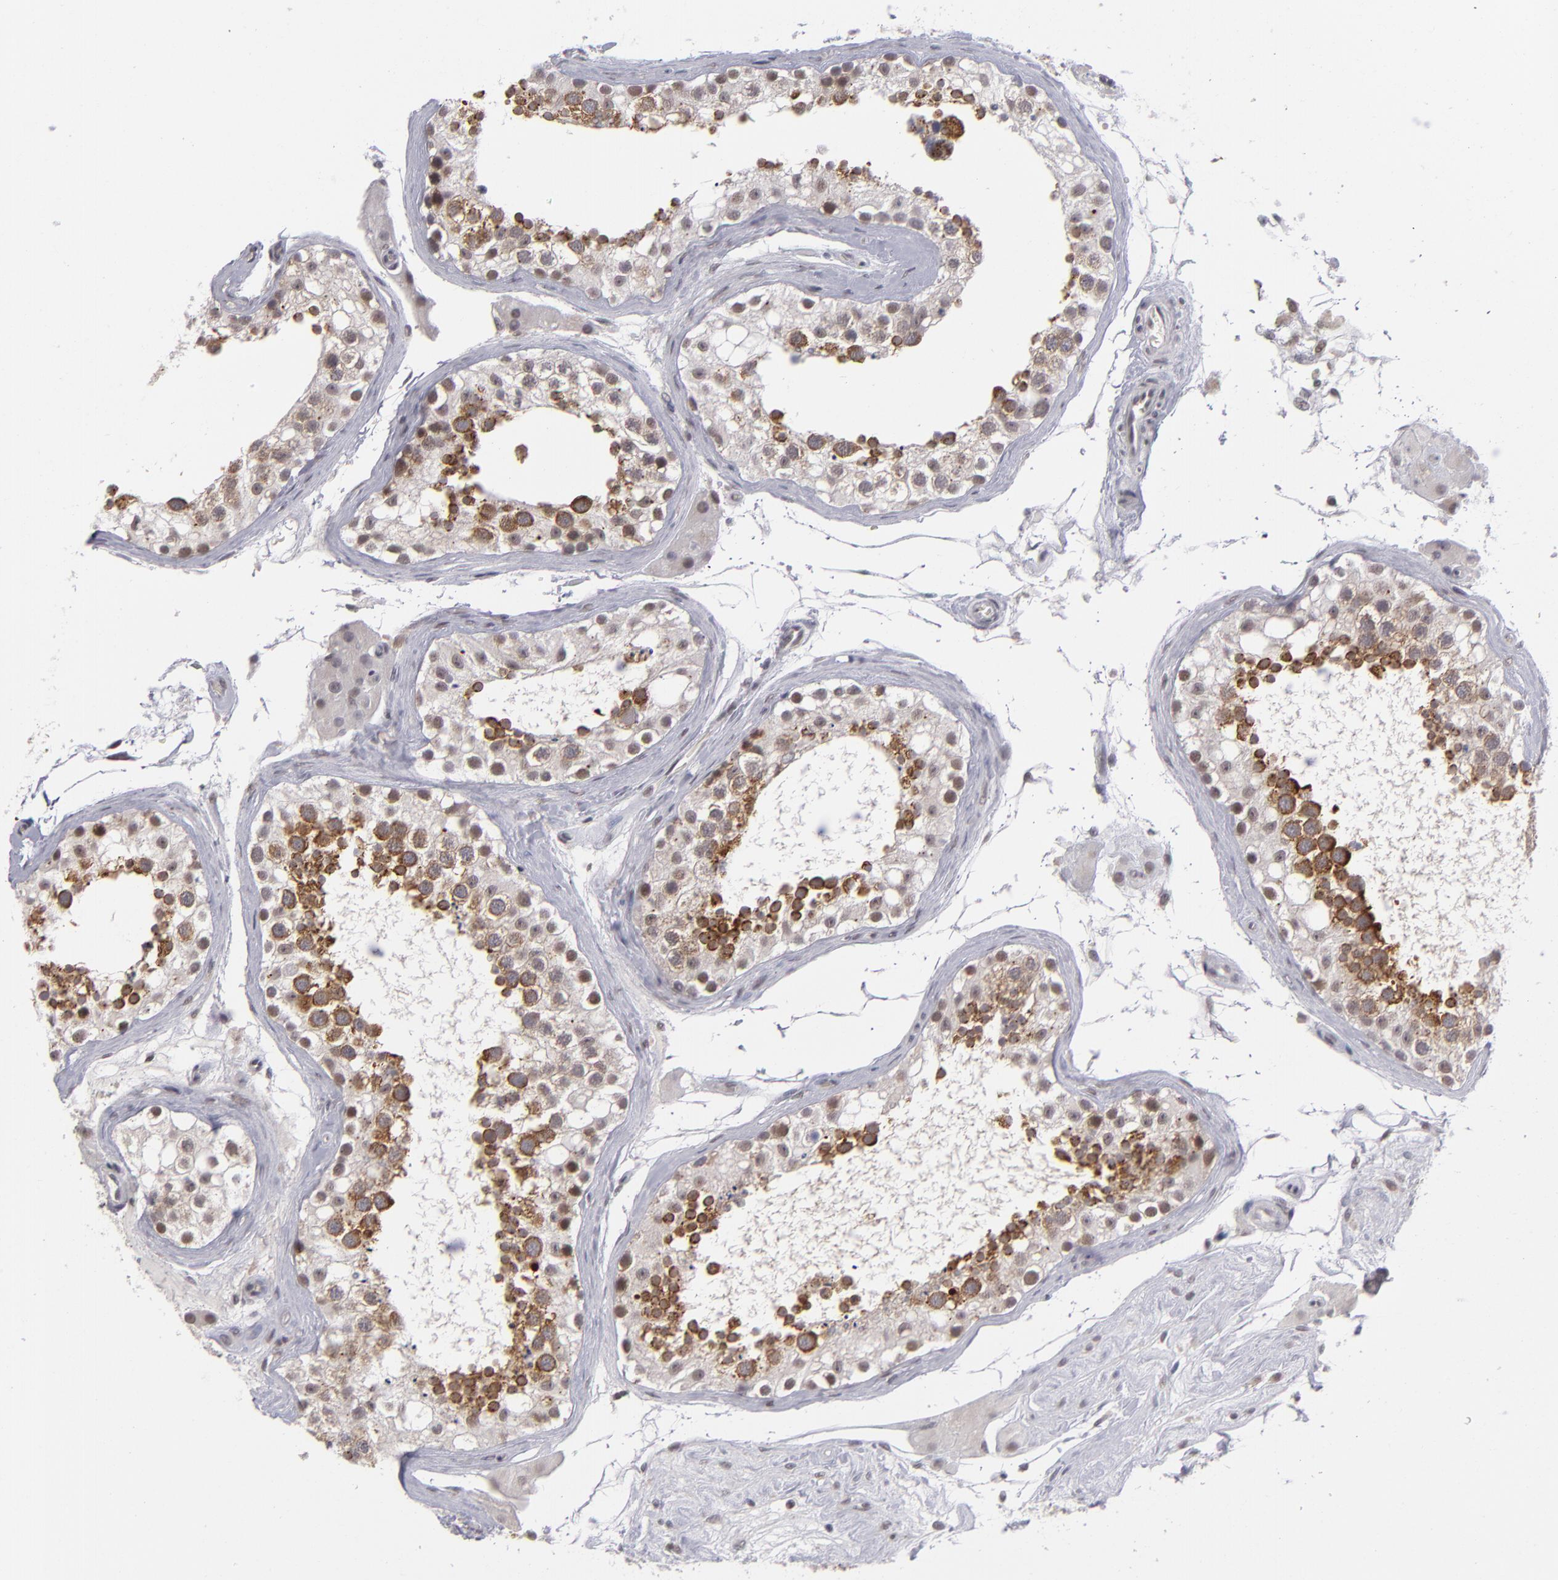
{"staining": {"intensity": "strong", "quantity": "25%-75%", "location": "cytoplasmic/membranous"}, "tissue": "testis", "cell_type": "Cells in seminiferous ducts", "image_type": "normal", "snomed": [{"axis": "morphology", "description": "Normal tissue, NOS"}, {"axis": "topography", "description": "Testis"}], "caption": "Strong cytoplasmic/membranous protein staining is seen in approximately 25%-75% of cells in seminiferous ducts in testis.", "gene": "MLLT3", "patient": {"sex": "male", "age": 68}}